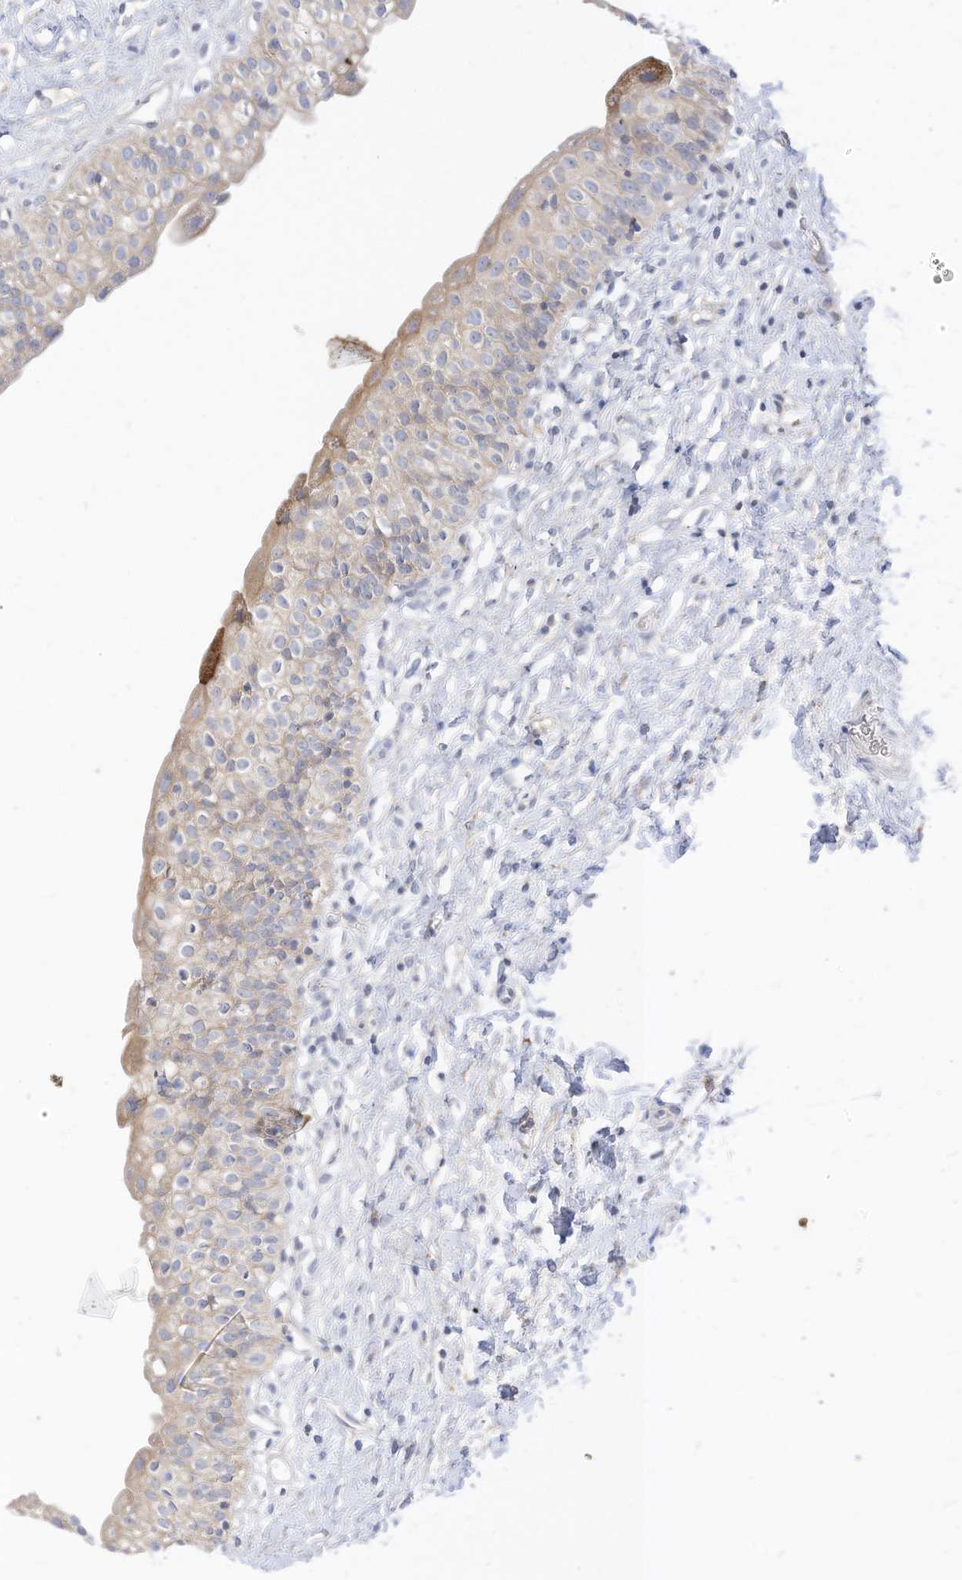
{"staining": {"intensity": "moderate", "quantity": "<25%", "location": "cytoplasmic/membranous"}, "tissue": "urinary bladder", "cell_type": "Urothelial cells", "image_type": "normal", "snomed": [{"axis": "morphology", "description": "Normal tissue, NOS"}, {"axis": "topography", "description": "Urinary bladder"}], "caption": "Urothelial cells reveal moderate cytoplasmic/membranous staining in about <25% of cells in benign urinary bladder. (Stains: DAB (3,3'-diaminobenzidine) in brown, nuclei in blue, Microscopy: brightfield microscopy at high magnification).", "gene": "RASA2", "patient": {"sex": "male", "age": 51}}